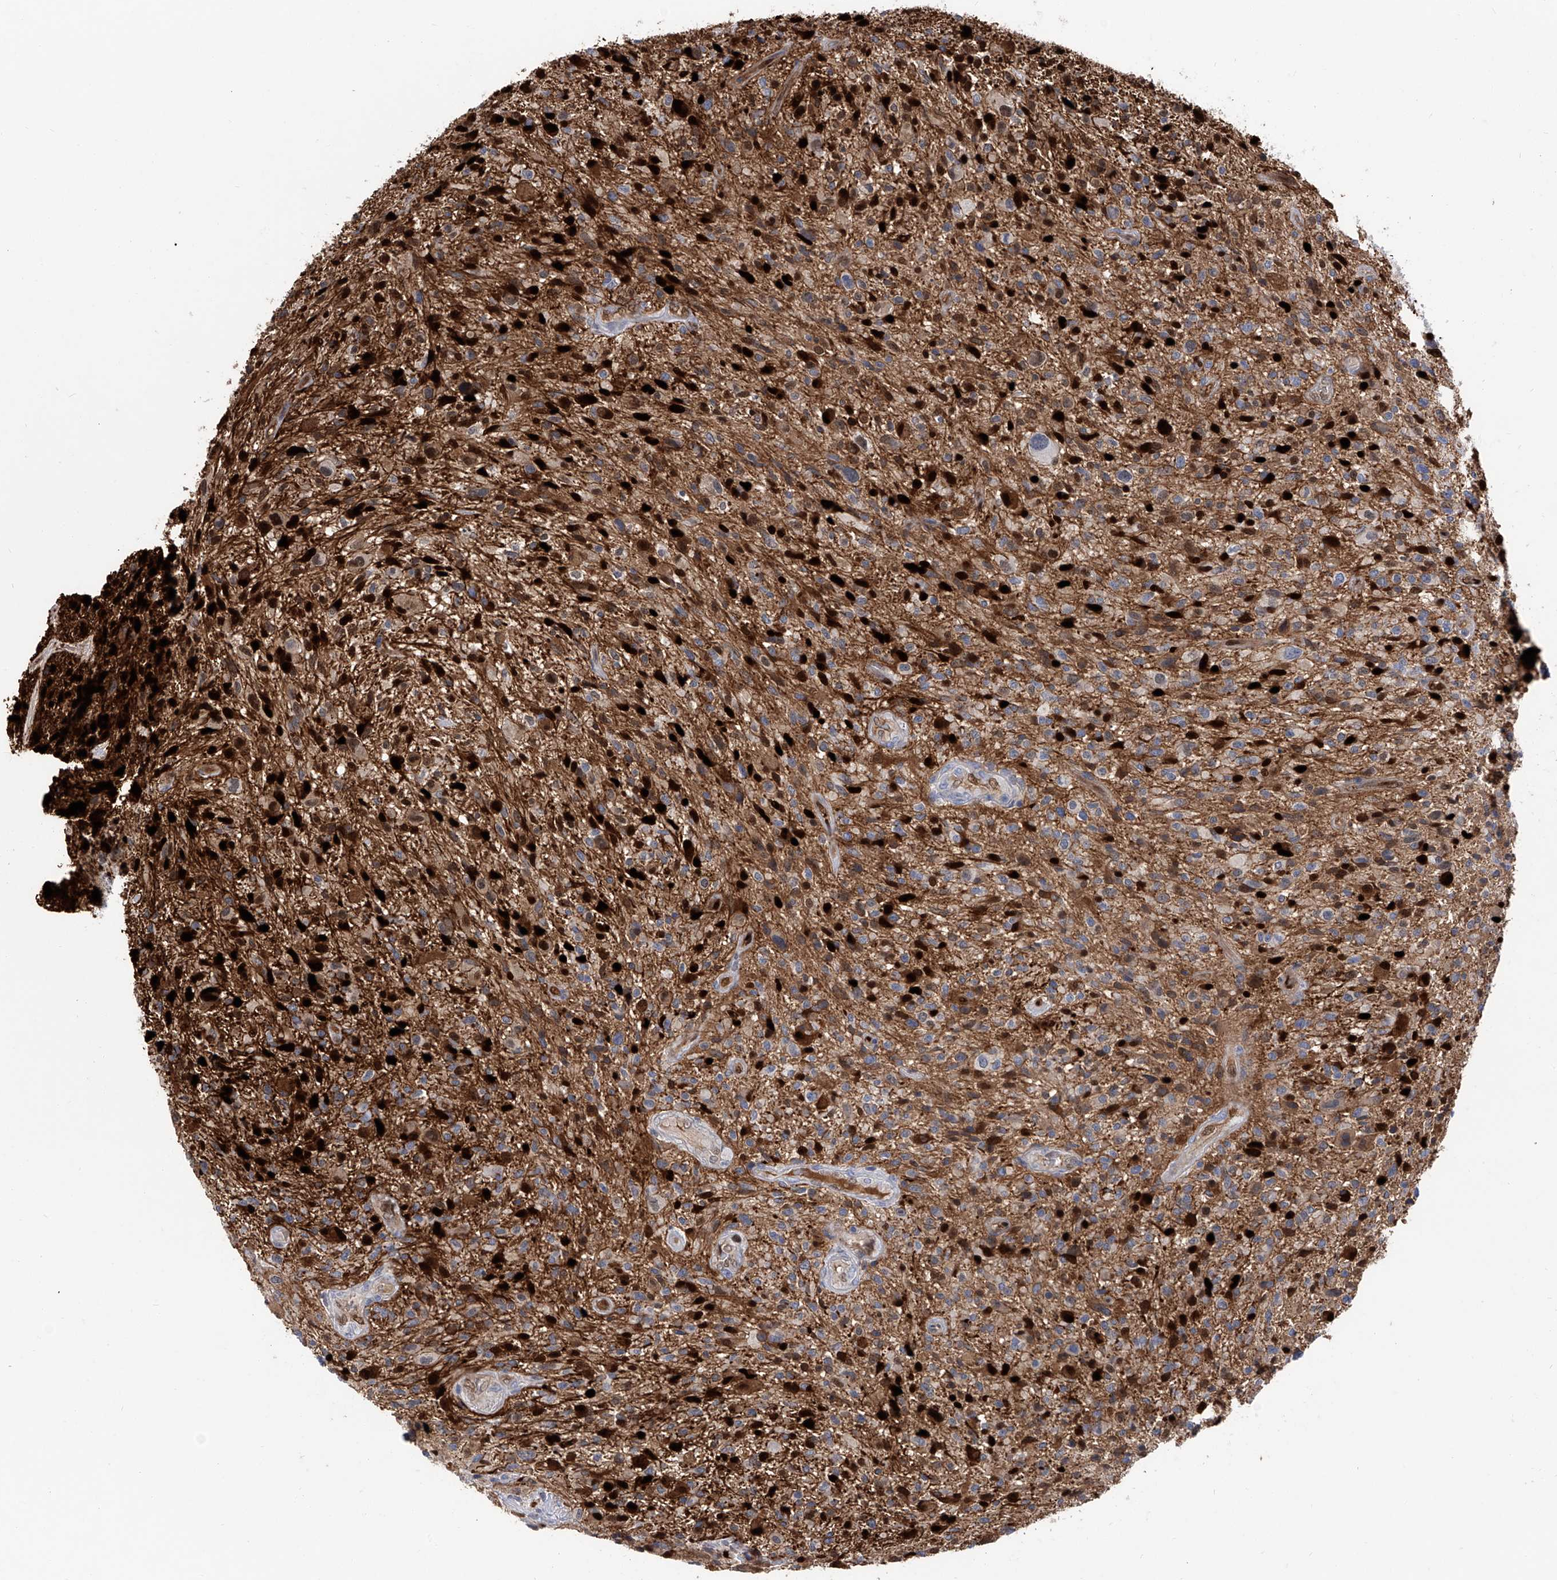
{"staining": {"intensity": "moderate", "quantity": "<25%", "location": "cytoplasmic/membranous,nuclear"}, "tissue": "glioma", "cell_type": "Tumor cells", "image_type": "cancer", "snomed": [{"axis": "morphology", "description": "Glioma, malignant, High grade"}, {"axis": "topography", "description": "Brain"}], "caption": "Tumor cells show low levels of moderate cytoplasmic/membranous and nuclear positivity in approximately <25% of cells in human glioma.", "gene": "PHF20", "patient": {"sex": "male", "age": 47}}